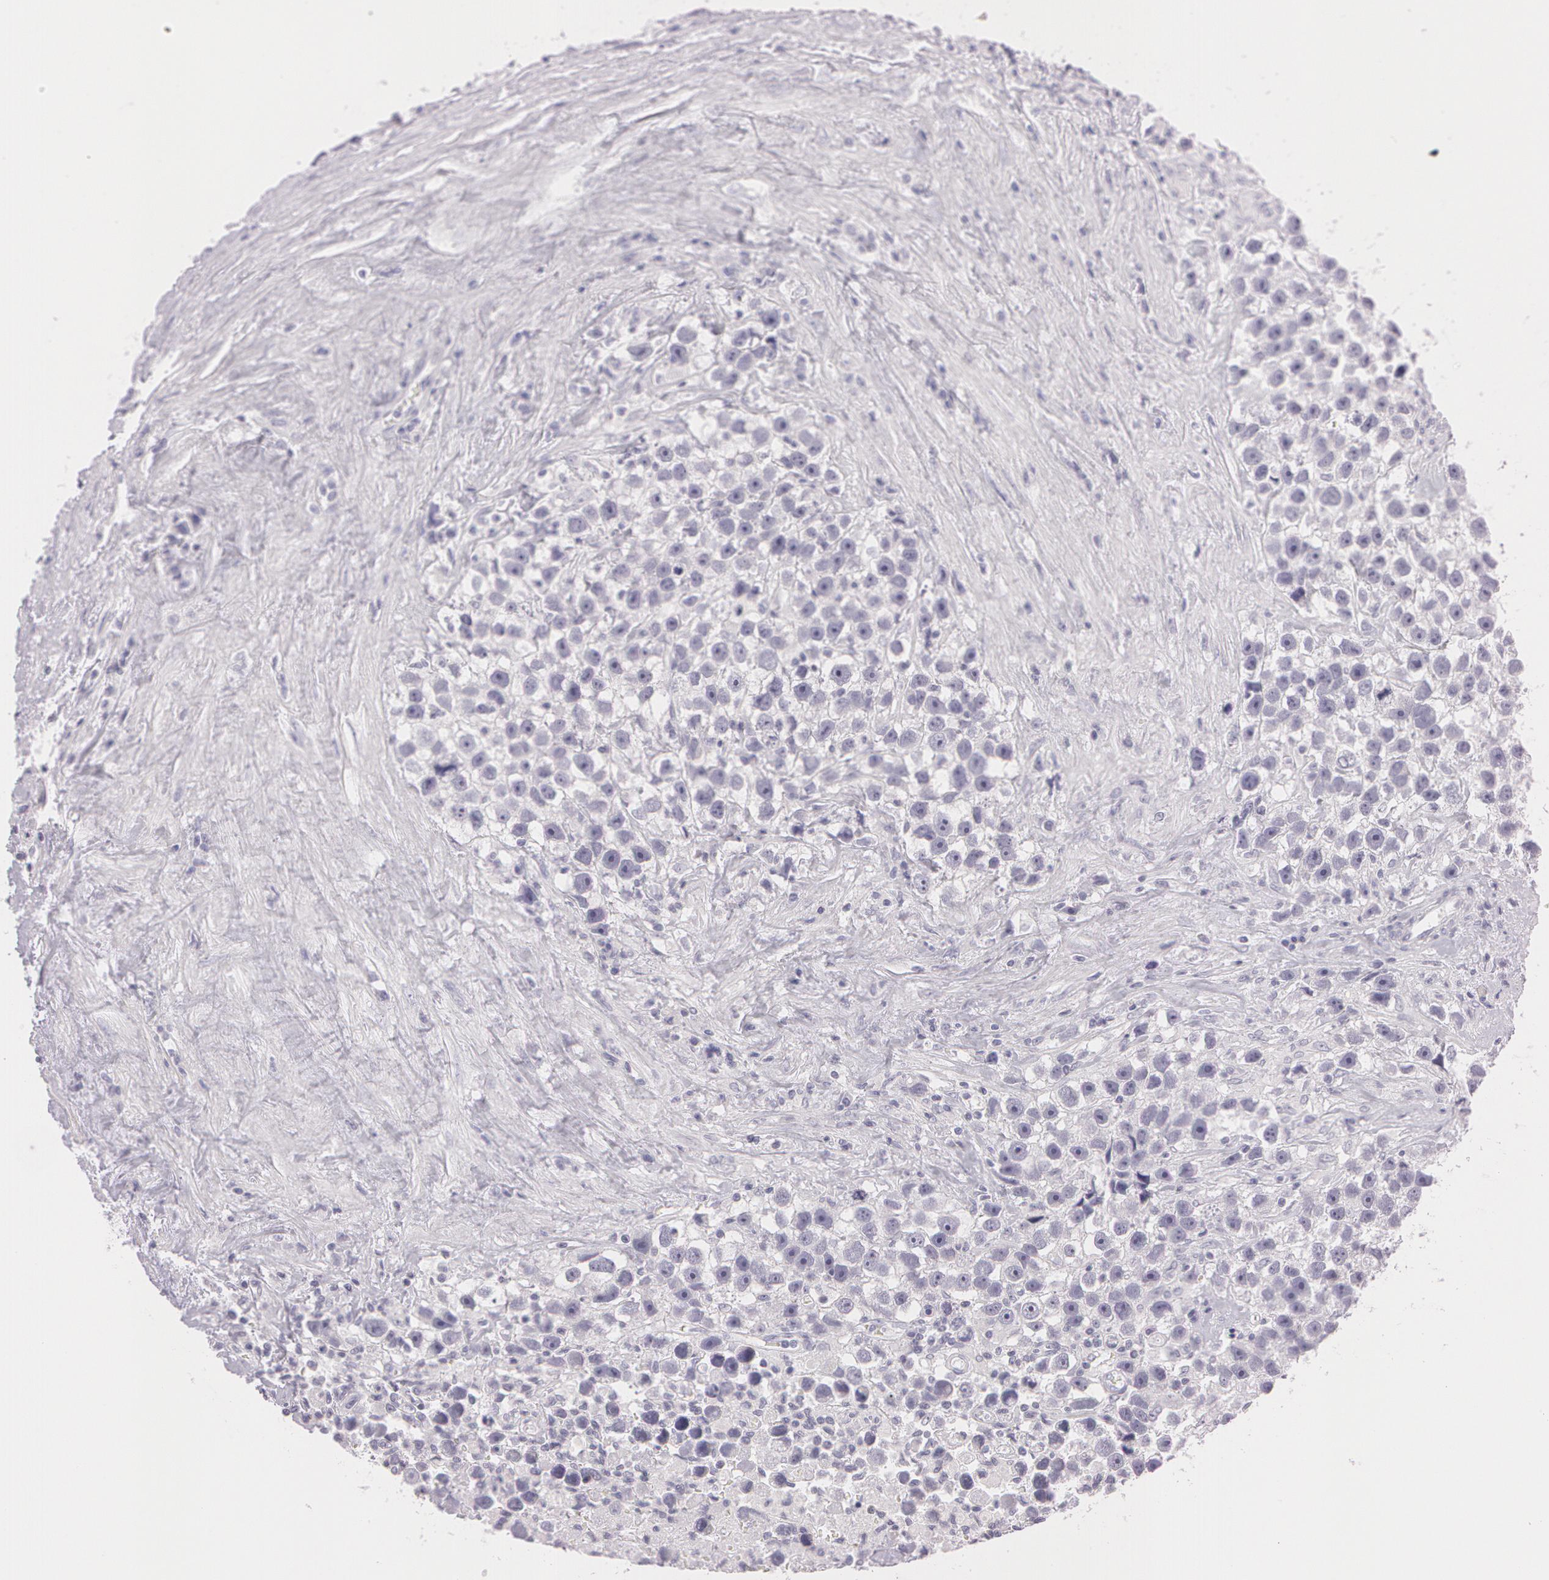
{"staining": {"intensity": "negative", "quantity": "none", "location": "none"}, "tissue": "testis cancer", "cell_type": "Tumor cells", "image_type": "cancer", "snomed": [{"axis": "morphology", "description": "Seminoma, NOS"}, {"axis": "topography", "description": "Testis"}], "caption": "An IHC image of testis cancer is shown. There is no staining in tumor cells of testis cancer.", "gene": "OTC", "patient": {"sex": "male", "age": 43}}